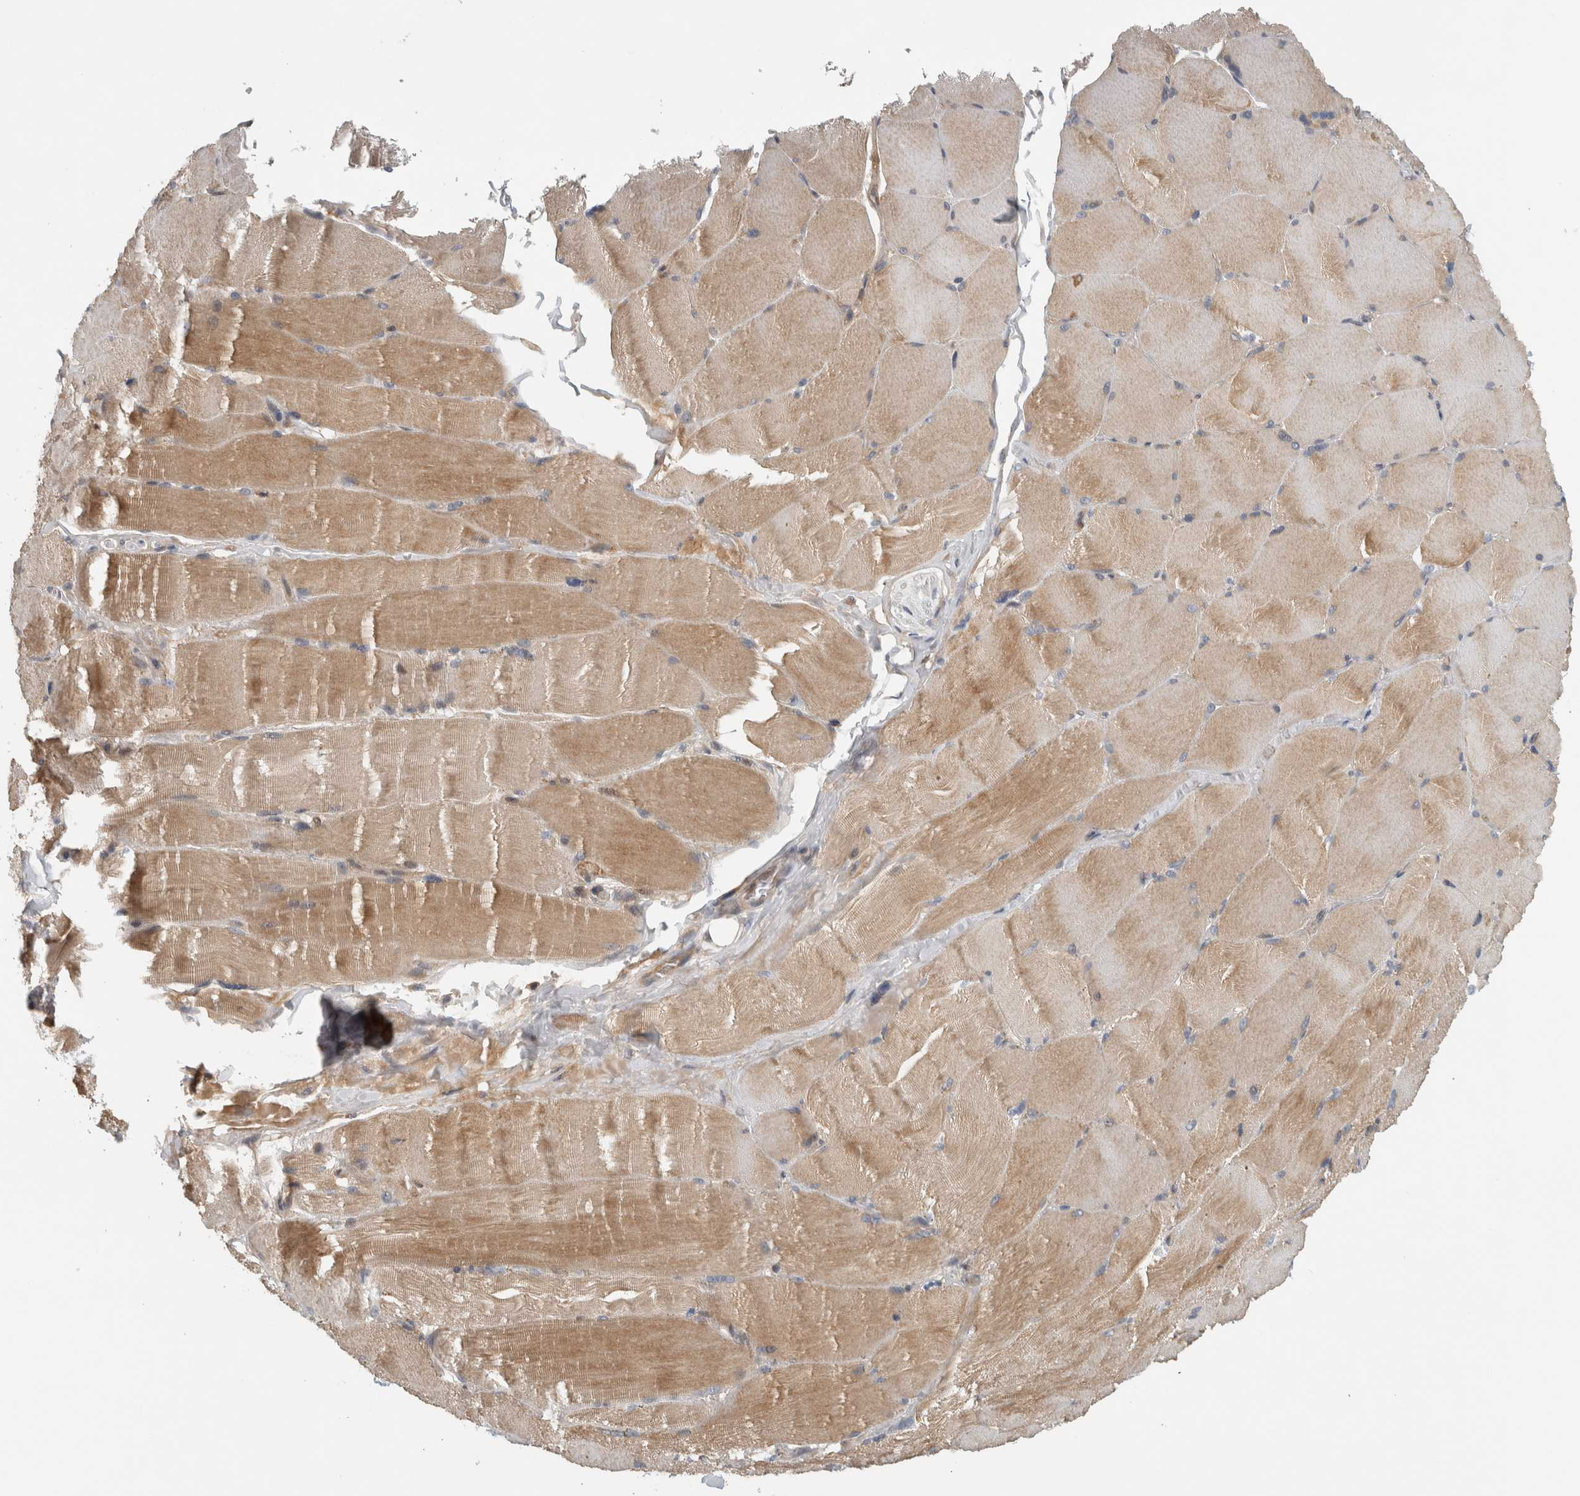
{"staining": {"intensity": "moderate", "quantity": "25%-75%", "location": "cytoplasmic/membranous"}, "tissue": "skeletal muscle", "cell_type": "Myocytes", "image_type": "normal", "snomed": [{"axis": "morphology", "description": "Normal tissue, NOS"}, {"axis": "topography", "description": "Skin"}, {"axis": "topography", "description": "Skeletal muscle"}], "caption": "Skeletal muscle stained with DAB immunohistochemistry reveals medium levels of moderate cytoplasmic/membranous positivity in approximately 25%-75% of myocytes. (DAB IHC, brown staining for protein, blue staining for nuclei).", "gene": "ZNF804B", "patient": {"sex": "male", "age": 83}}